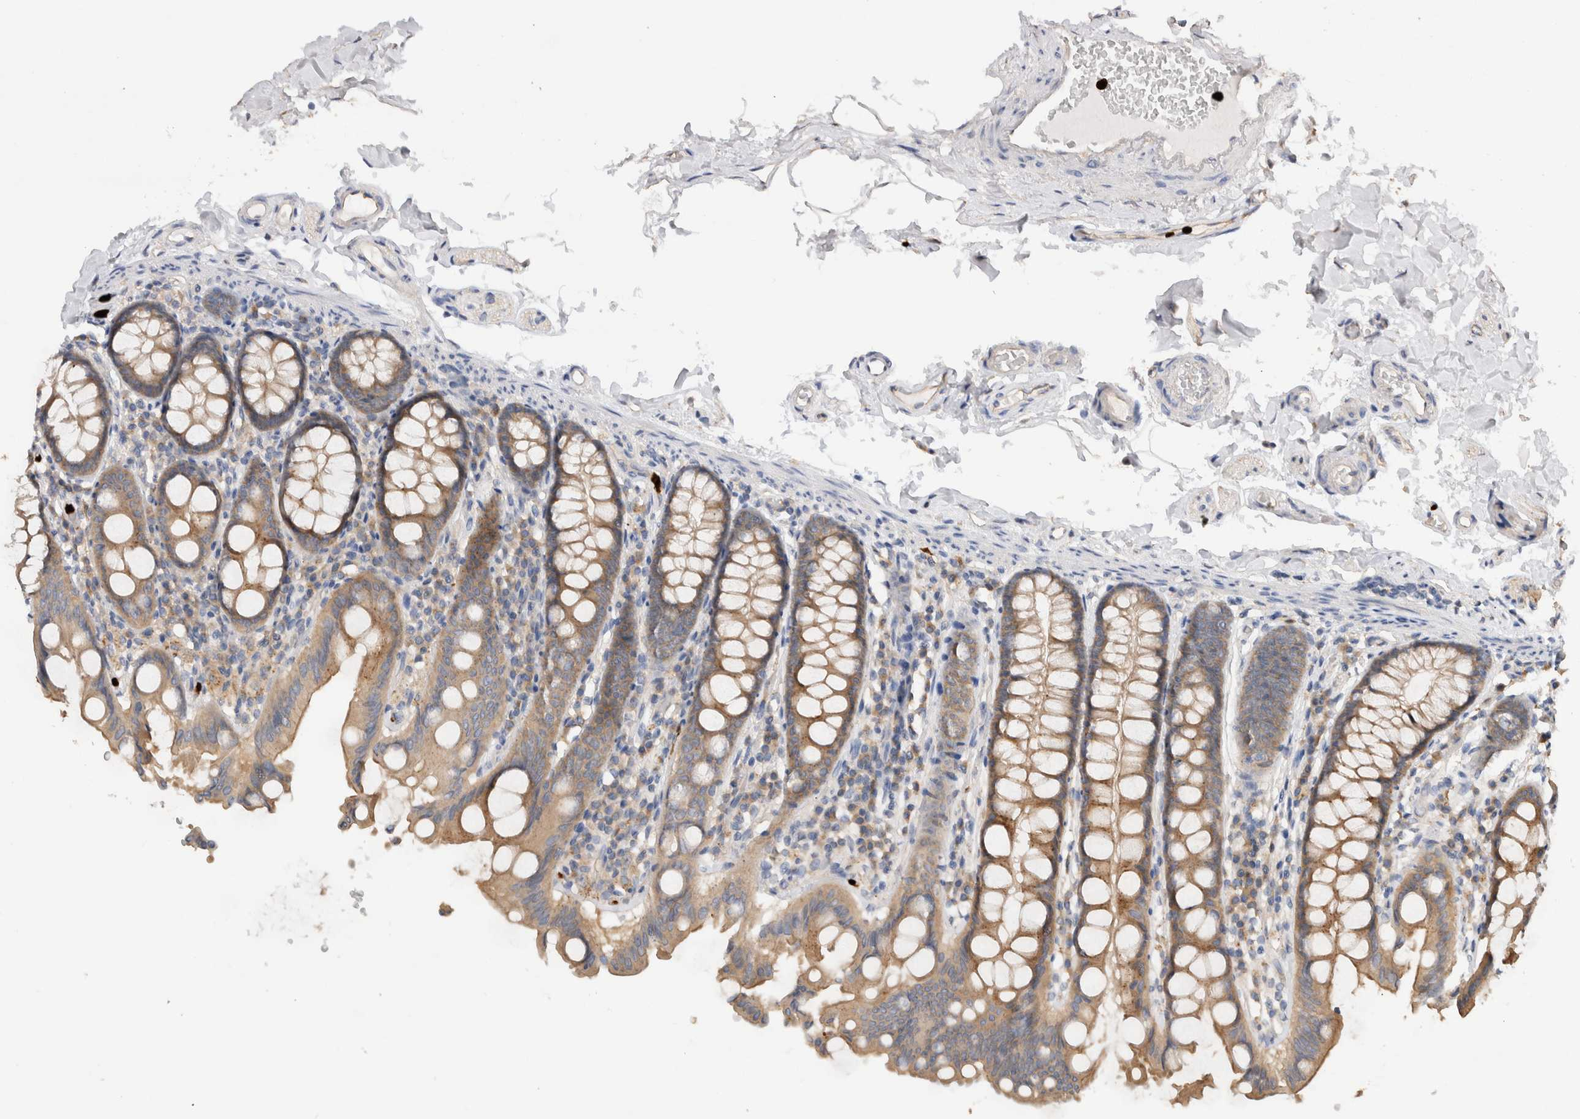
{"staining": {"intensity": "negative", "quantity": "none", "location": "none"}, "tissue": "colon", "cell_type": "Endothelial cells", "image_type": "normal", "snomed": [{"axis": "morphology", "description": "Normal tissue, NOS"}, {"axis": "topography", "description": "Colon"}, {"axis": "topography", "description": "Peripheral nerve tissue"}], "caption": "The histopathology image shows no staining of endothelial cells in normal colon.", "gene": "NXT2", "patient": {"sex": "female", "age": 61}}